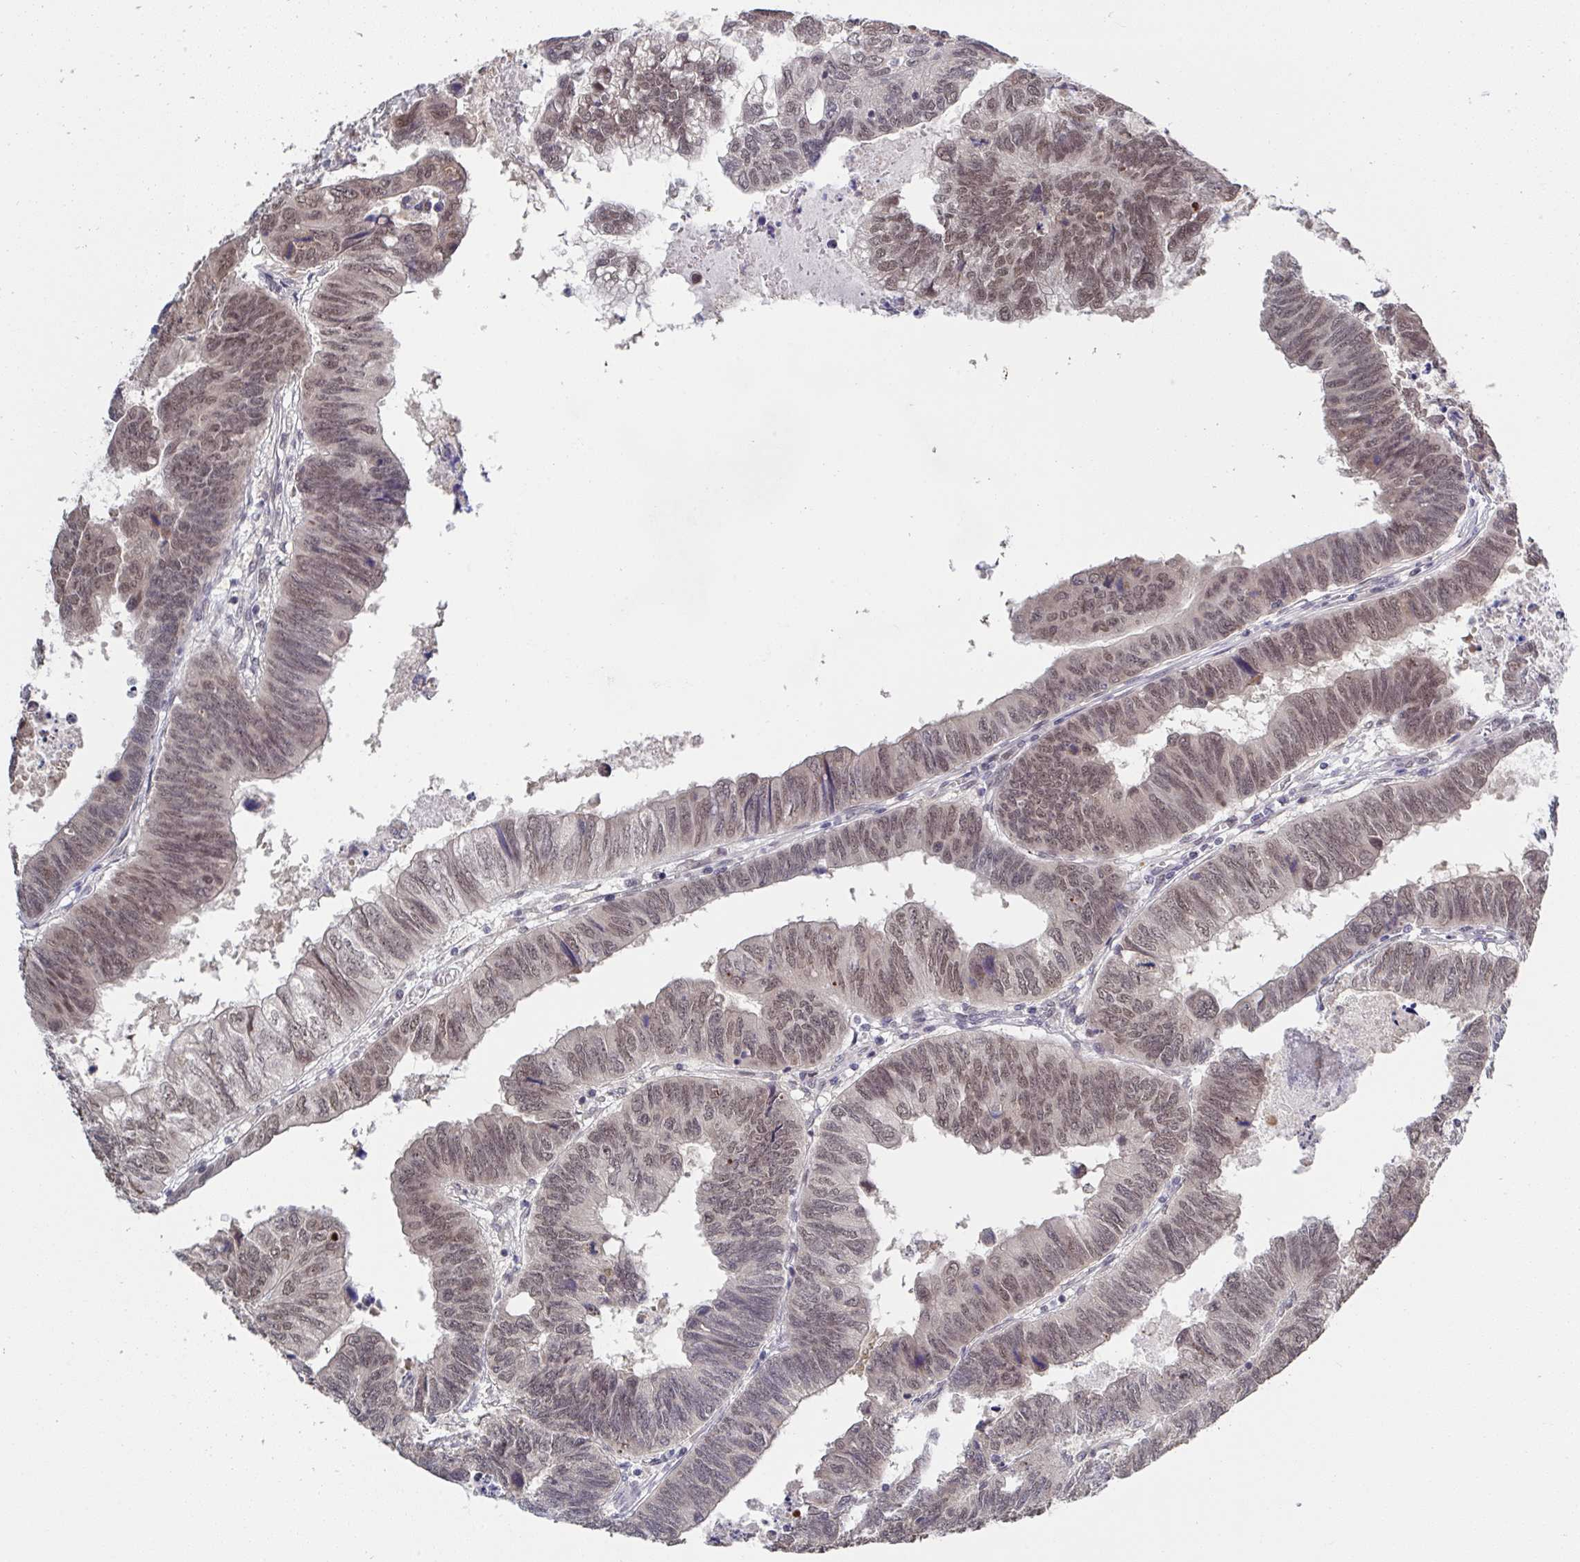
{"staining": {"intensity": "moderate", "quantity": ">75%", "location": "nuclear"}, "tissue": "colorectal cancer", "cell_type": "Tumor cells", "image_type": "cancer", "snomed": [{"axis": "morphology", "description": "Adenocarcinoma, NOS"}, {"axis": "topography", "description": "Colon"}], "caption": "Immunohistochemistry micrograph of human colorectal cancer stained for a protein (brown), which shows medium levels of moderate nuclear expression in about >75% of tumor cells.", "gene": "JMJD1C", "patient": {"sex": "male", "age": 62}}